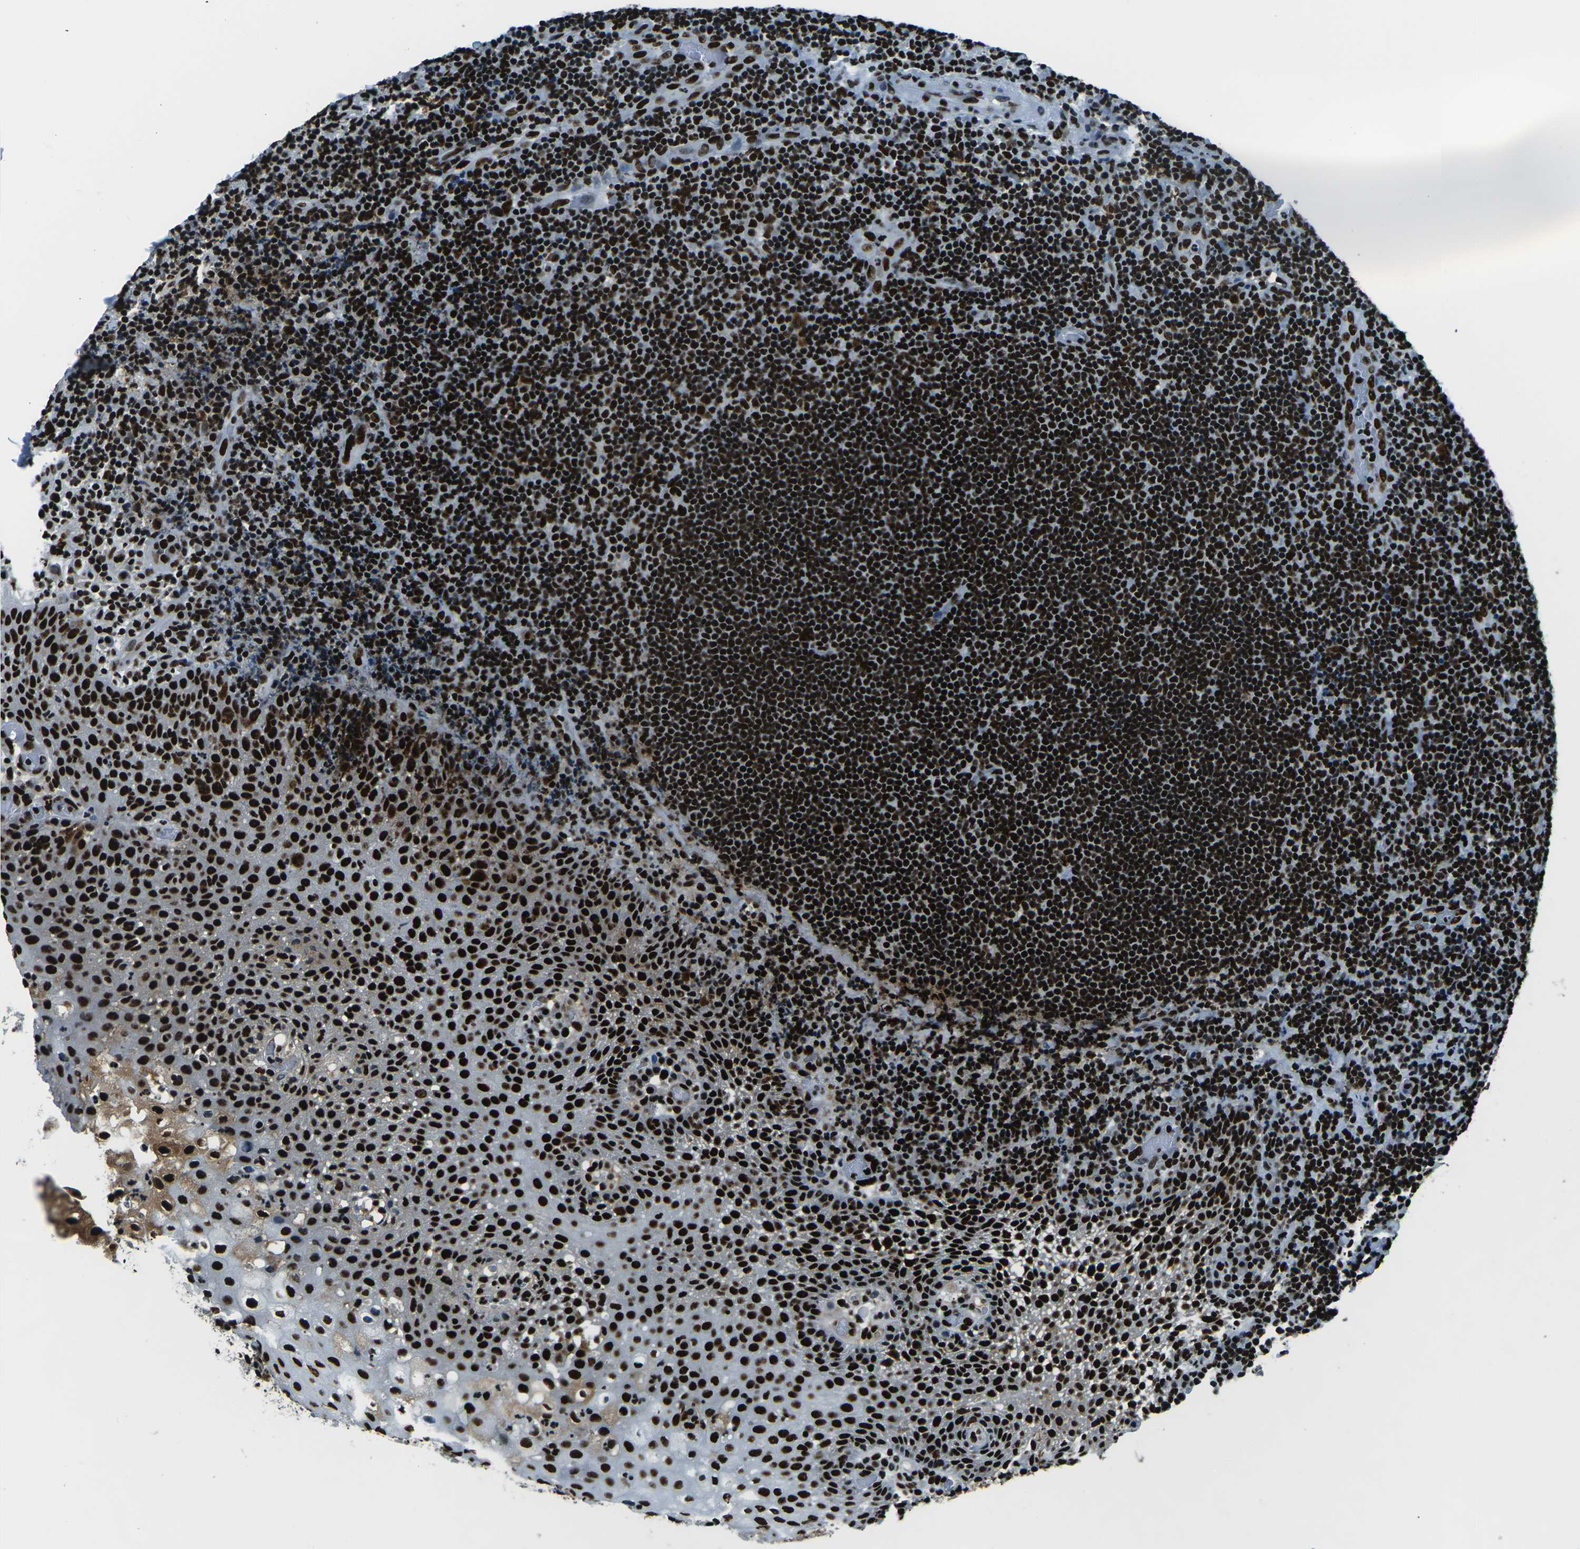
{"staining": {"intensity": "strong", "quantity": ">75%", "location": "nuclear"}, "tissue": "lymphoma", "cell_type": "Tumor cells", "image_type": "cancer", "snomed": [{"axis": "morphology", "description": "Malignant lymphoma, non-Hodgkin's type, High grade"}, {"axis": "topography", "description": "Tonsil"}], "caption": "Immunohistochemical staining of human high-grade malignant lymphoma, non-Hodgkin's type reveals strong nuclear protein staining in approximately >75% of tumor cells.", "gene": "HNRNPL", "patient": {"sex": "female", "age": 36}}